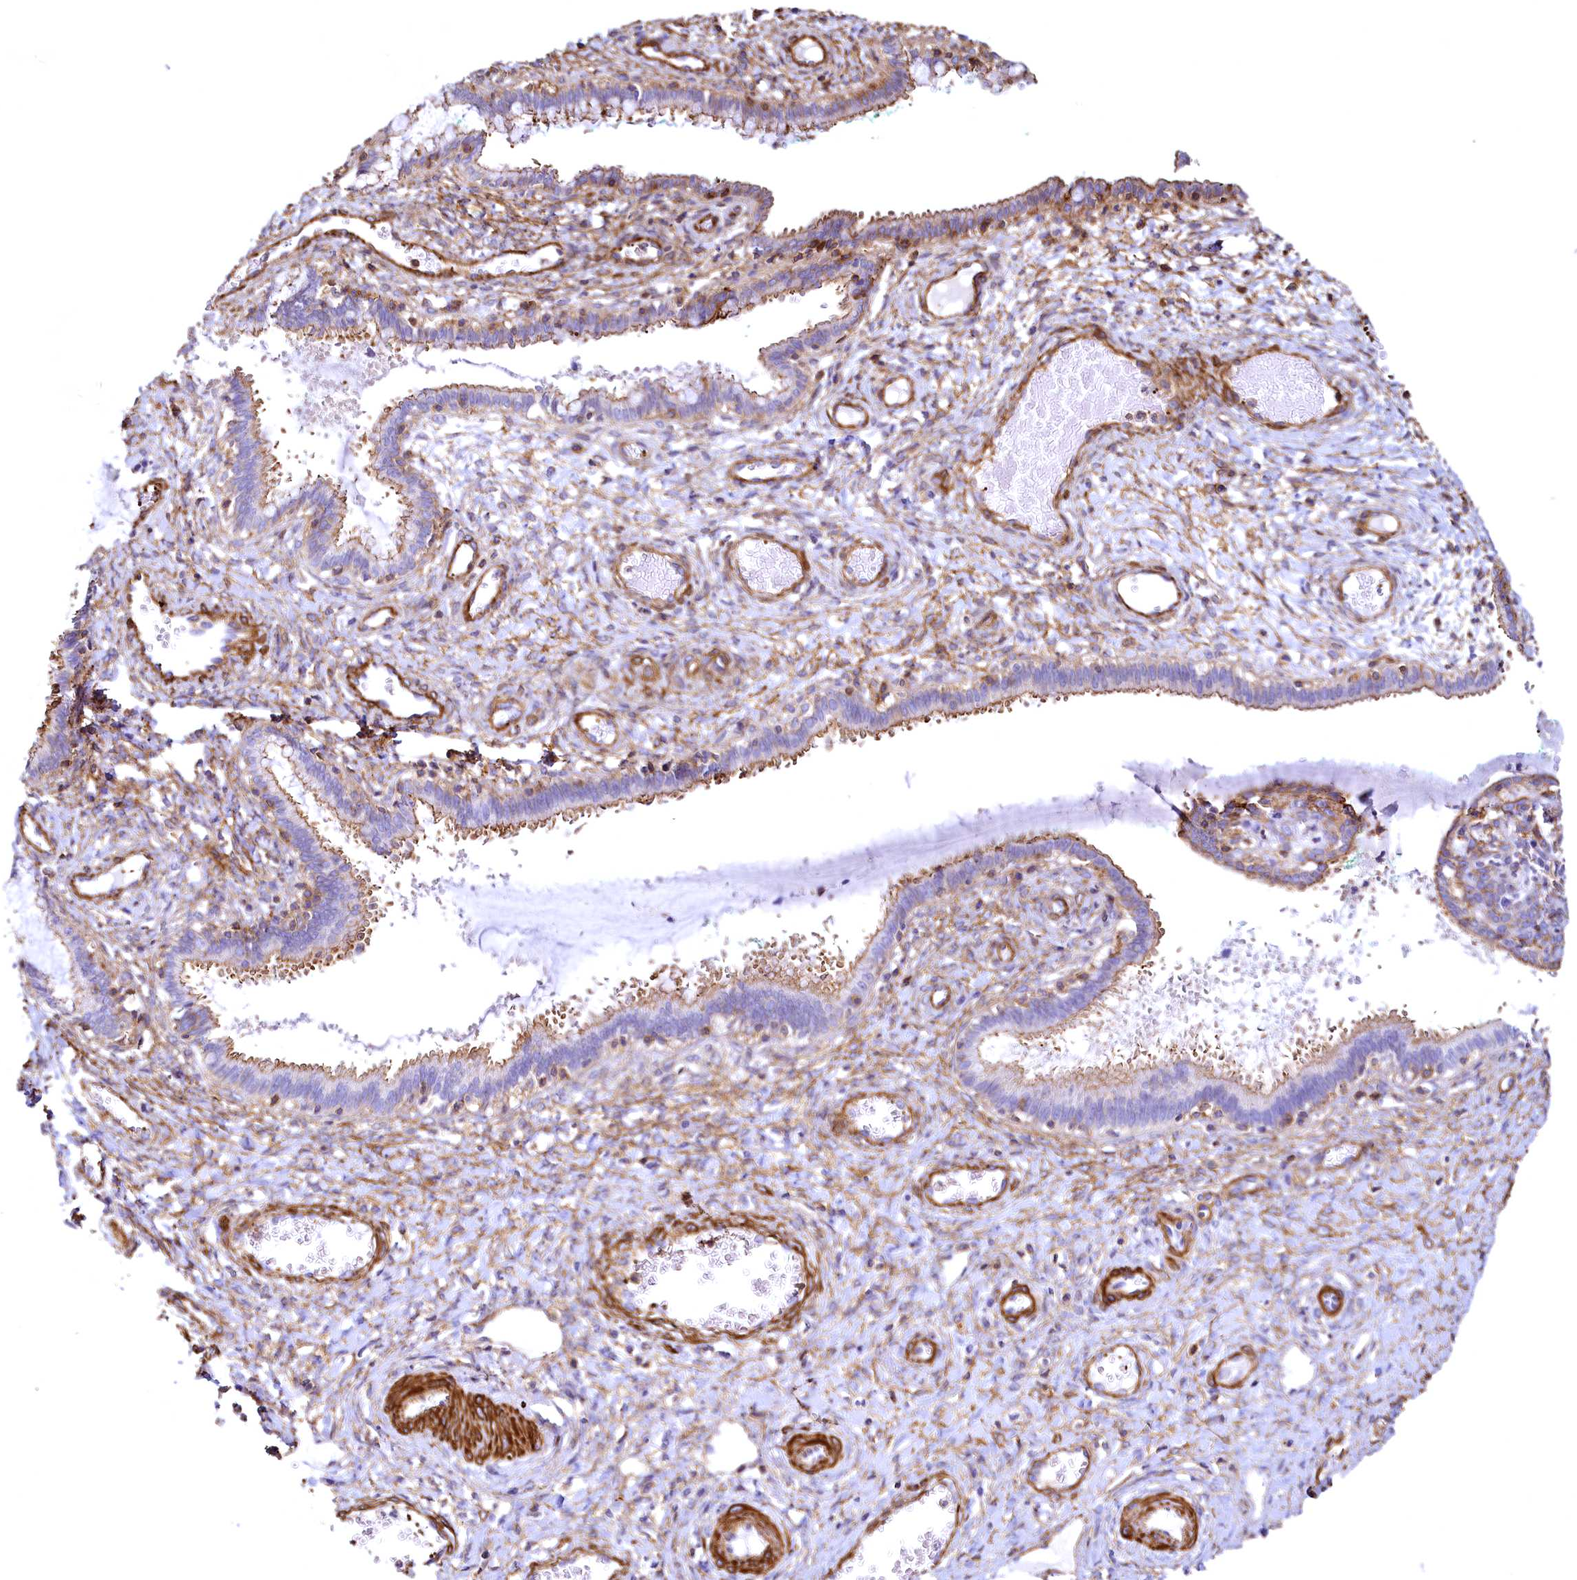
{"staining": {"intensity": "moderate", "quantity": "25%-75%", "location": "cytoplasmic/membranous"}, "tissue": "cervix", "cell_type": "Glandular cells", "image_type": "normal", "snomed": [{"axis": "morphology", "description": "Normal tissue, NOS"}, {"axis": "morphology", "description": "Adenocarcinoma, NOS"}, {"axis": "topography", "description": "Cervix"}], "caption": "Protein analysis of unremarkable cervix reveals moderate cytoplasmic/membranous expression in approximately 25%-75% of glandular cells.", "gene": "THBS1", "patient": {"sex": "female", "age": 29}}